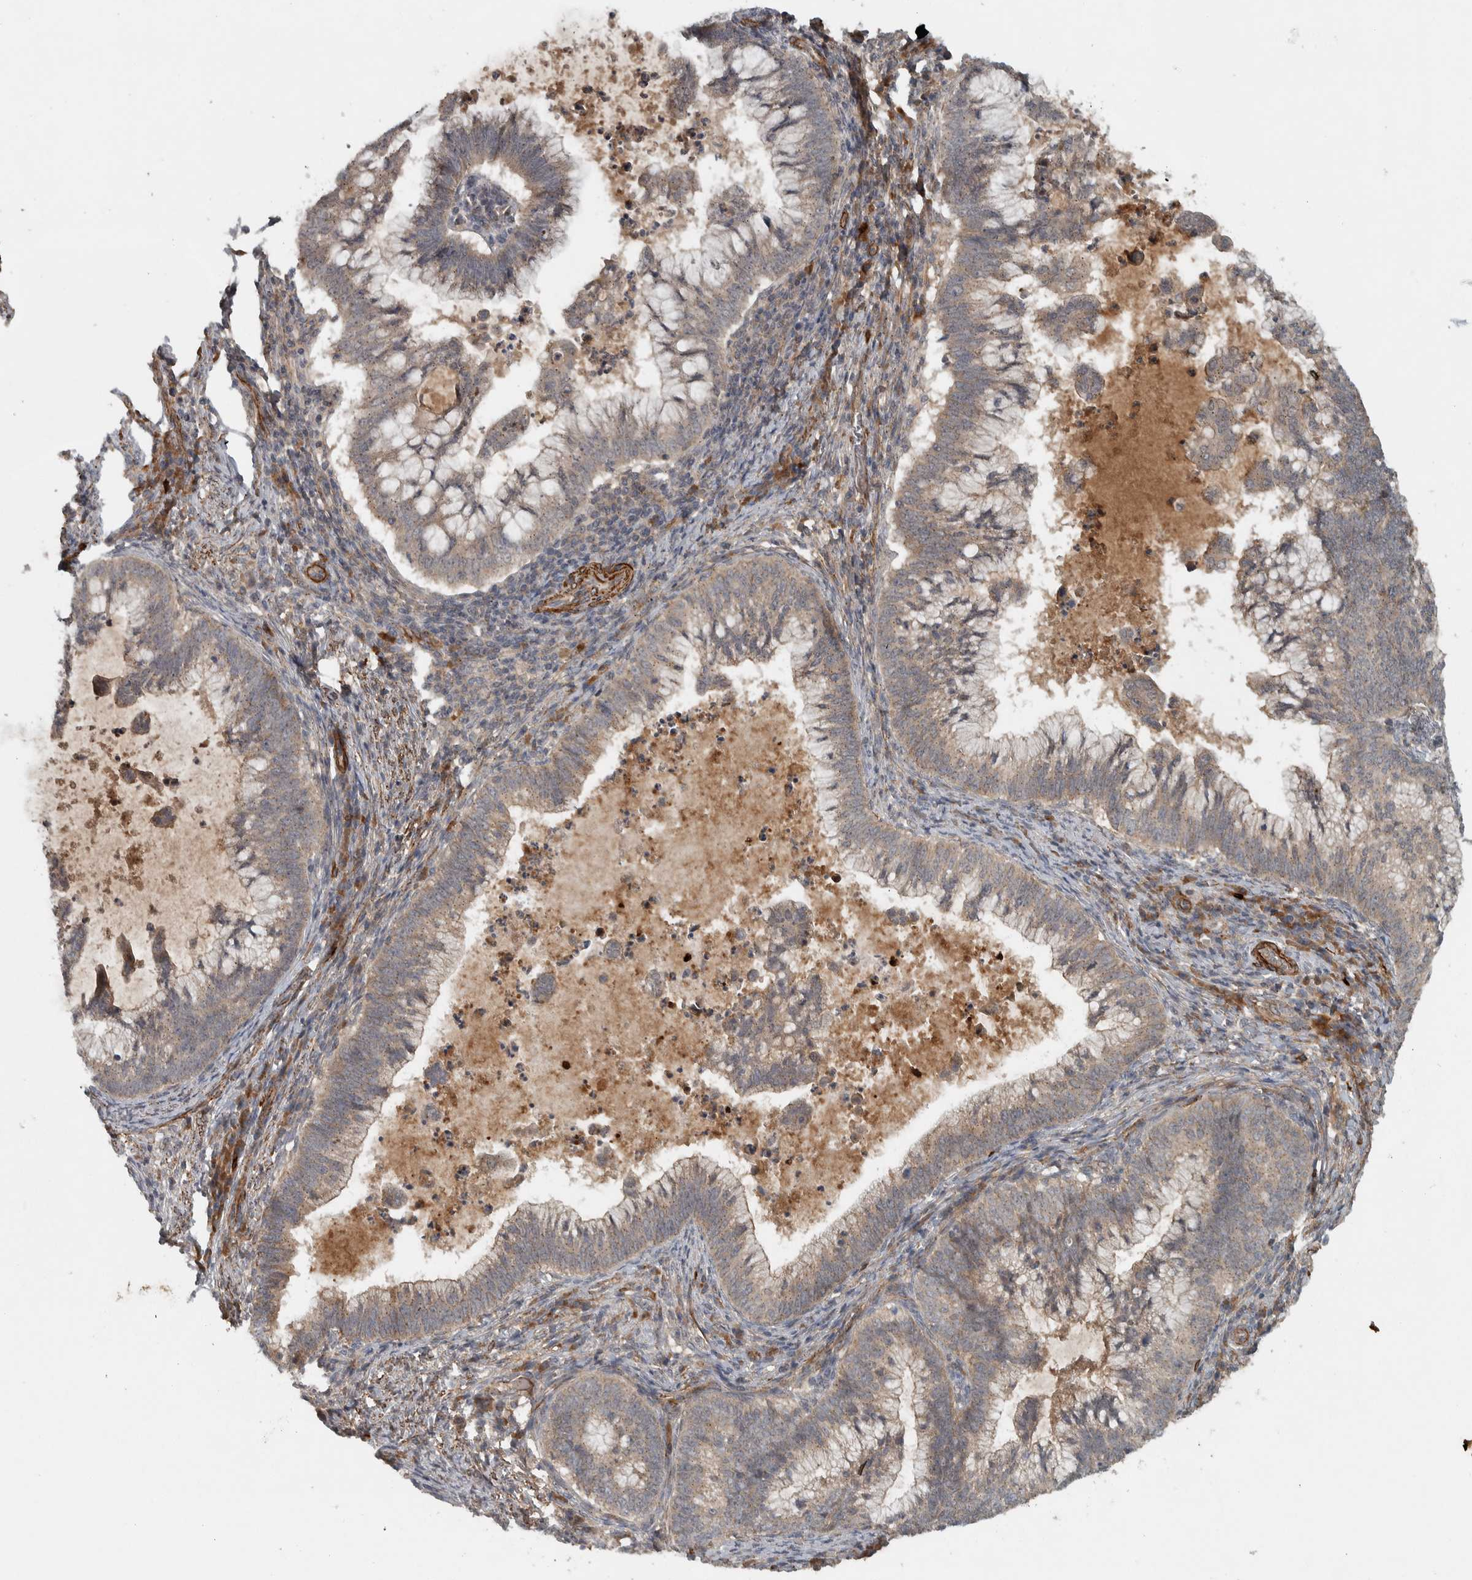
{"staining": {"intensity": "weak", "quantity": ">75%", "location": "cytoplasmic/membranous"}, "tissue": "cervical cancer", "cell_type": "Tumor cells", "image_type": "cancer", "snomed": [{"axis": "morphology", "description": "Adenocarcinoma, NOS"}, {"axis": "topography", "description": "Cervix"}], "caption": "Protein staining of cervical adenocarcinoma tissue demonstrates weak cytoplasmic/membranous expression in about >75% of tumor cells.", "gene": "LBHD1", "patient": {"sex": "female", "age": 36}}